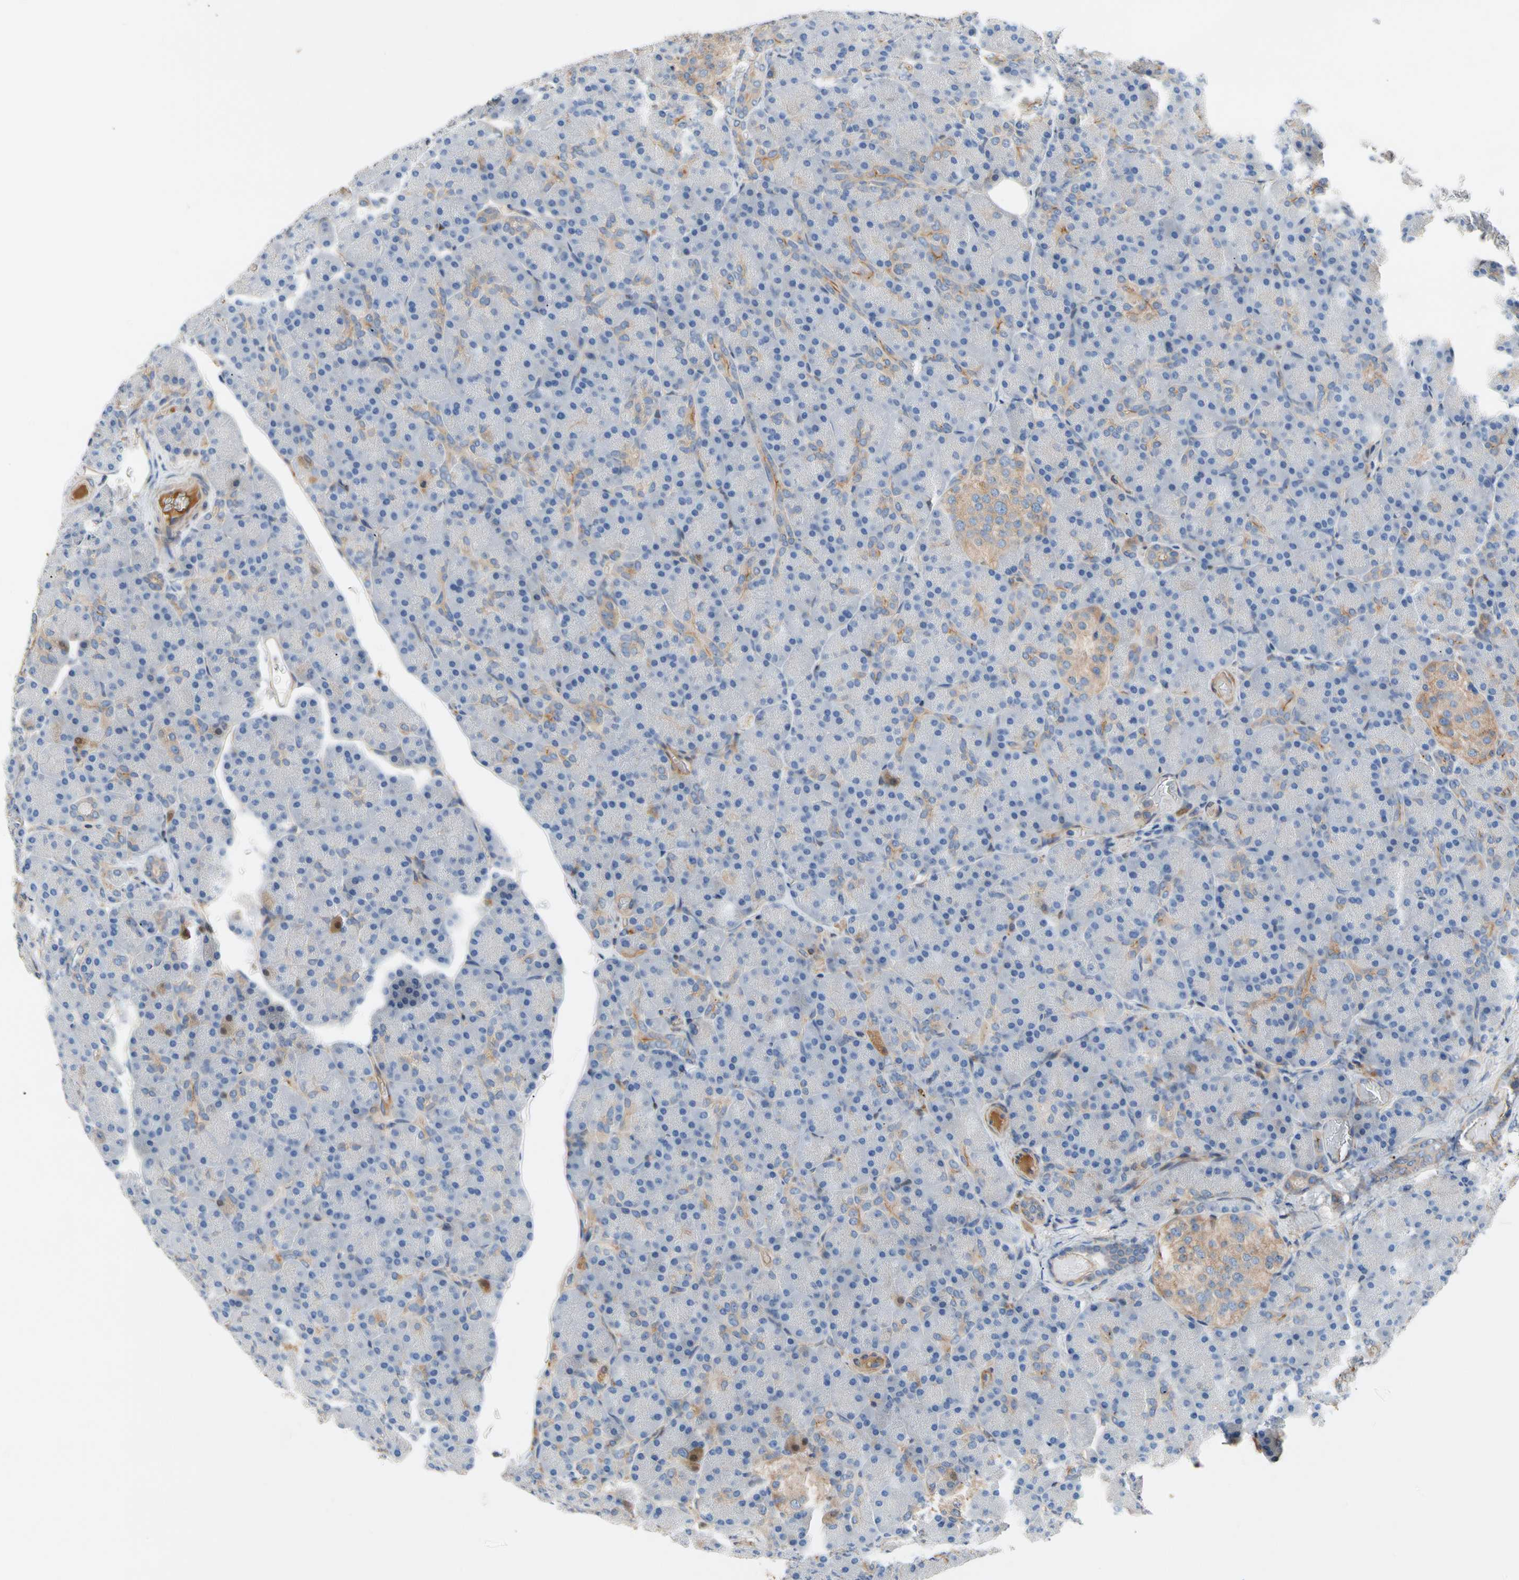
{"staining": {"intensity": "negative", "quantity": "none", "location": "none"}, "tissue": "pancreas", "cell_type": "Exocrine glandular cells", "image_type": "normal", "snomed": [{"axis": "morphology", "description": "Normal tissue, NOS"}, {"axis": "topography", "description": "Pancreas"}], "caption": "The histopathology image exhibits no staining of exocrine glandular cells in unremarkable pancreas.", "gene": "ENTREP3", "patient": {"sex": "female", "age": 43}}